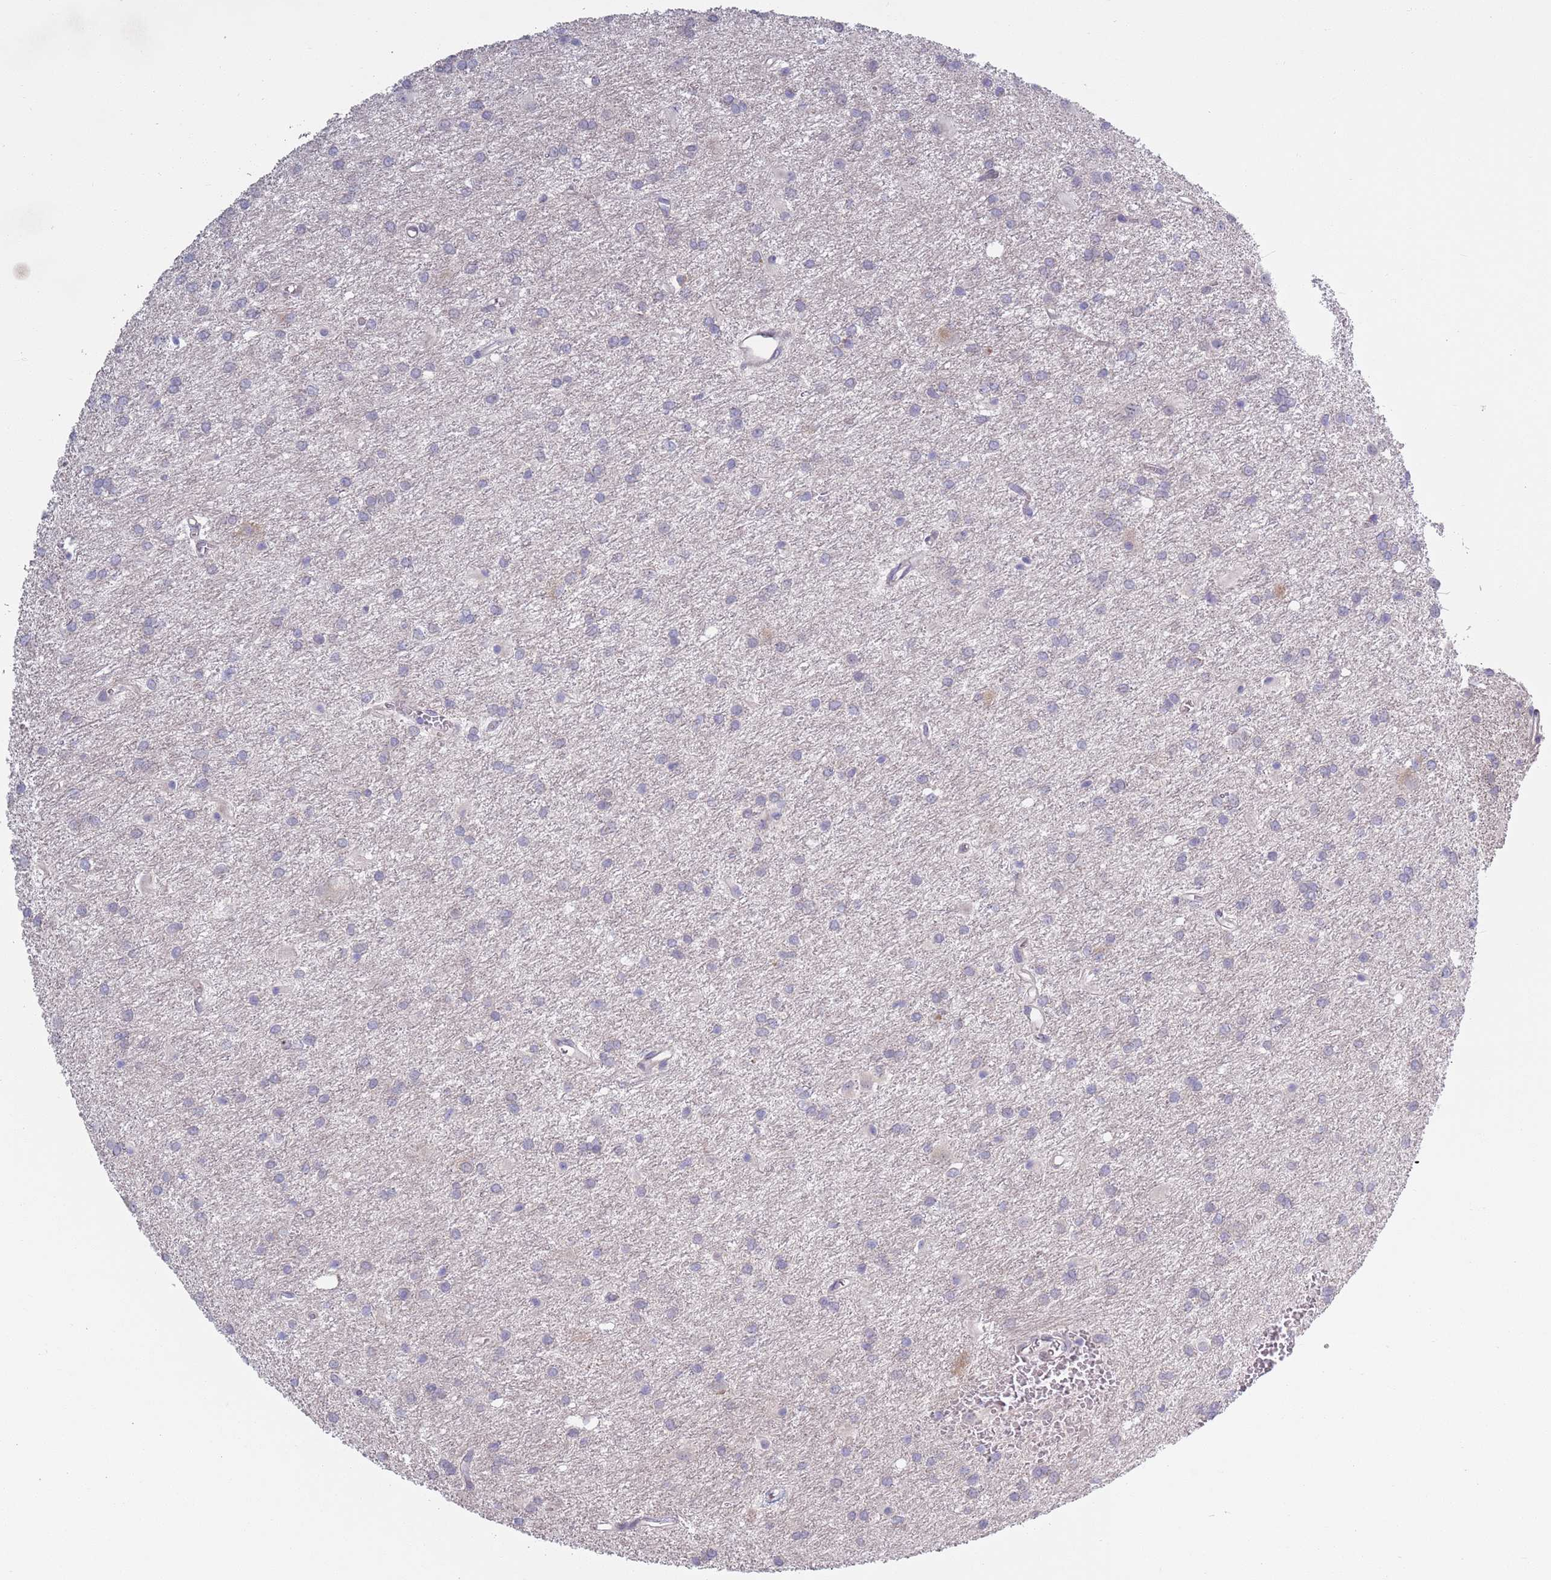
{"staining": {"intensity": "negative", "quantity": "none", "location": "none"}, "tissue": "glioma", "cell_type": "Tumor cells", "image_type": "cancer", "snomed": [{"axis": "morphology", "description": "Glioma, malignant, High grade"}, {"axis": "topography", "description": "Brain"}], "caption": "This is an IHC image of human glioma. There is no positivity in tumor cells.", "gene": "TYW1", "patient": {"sex": "female", "age": 50}}